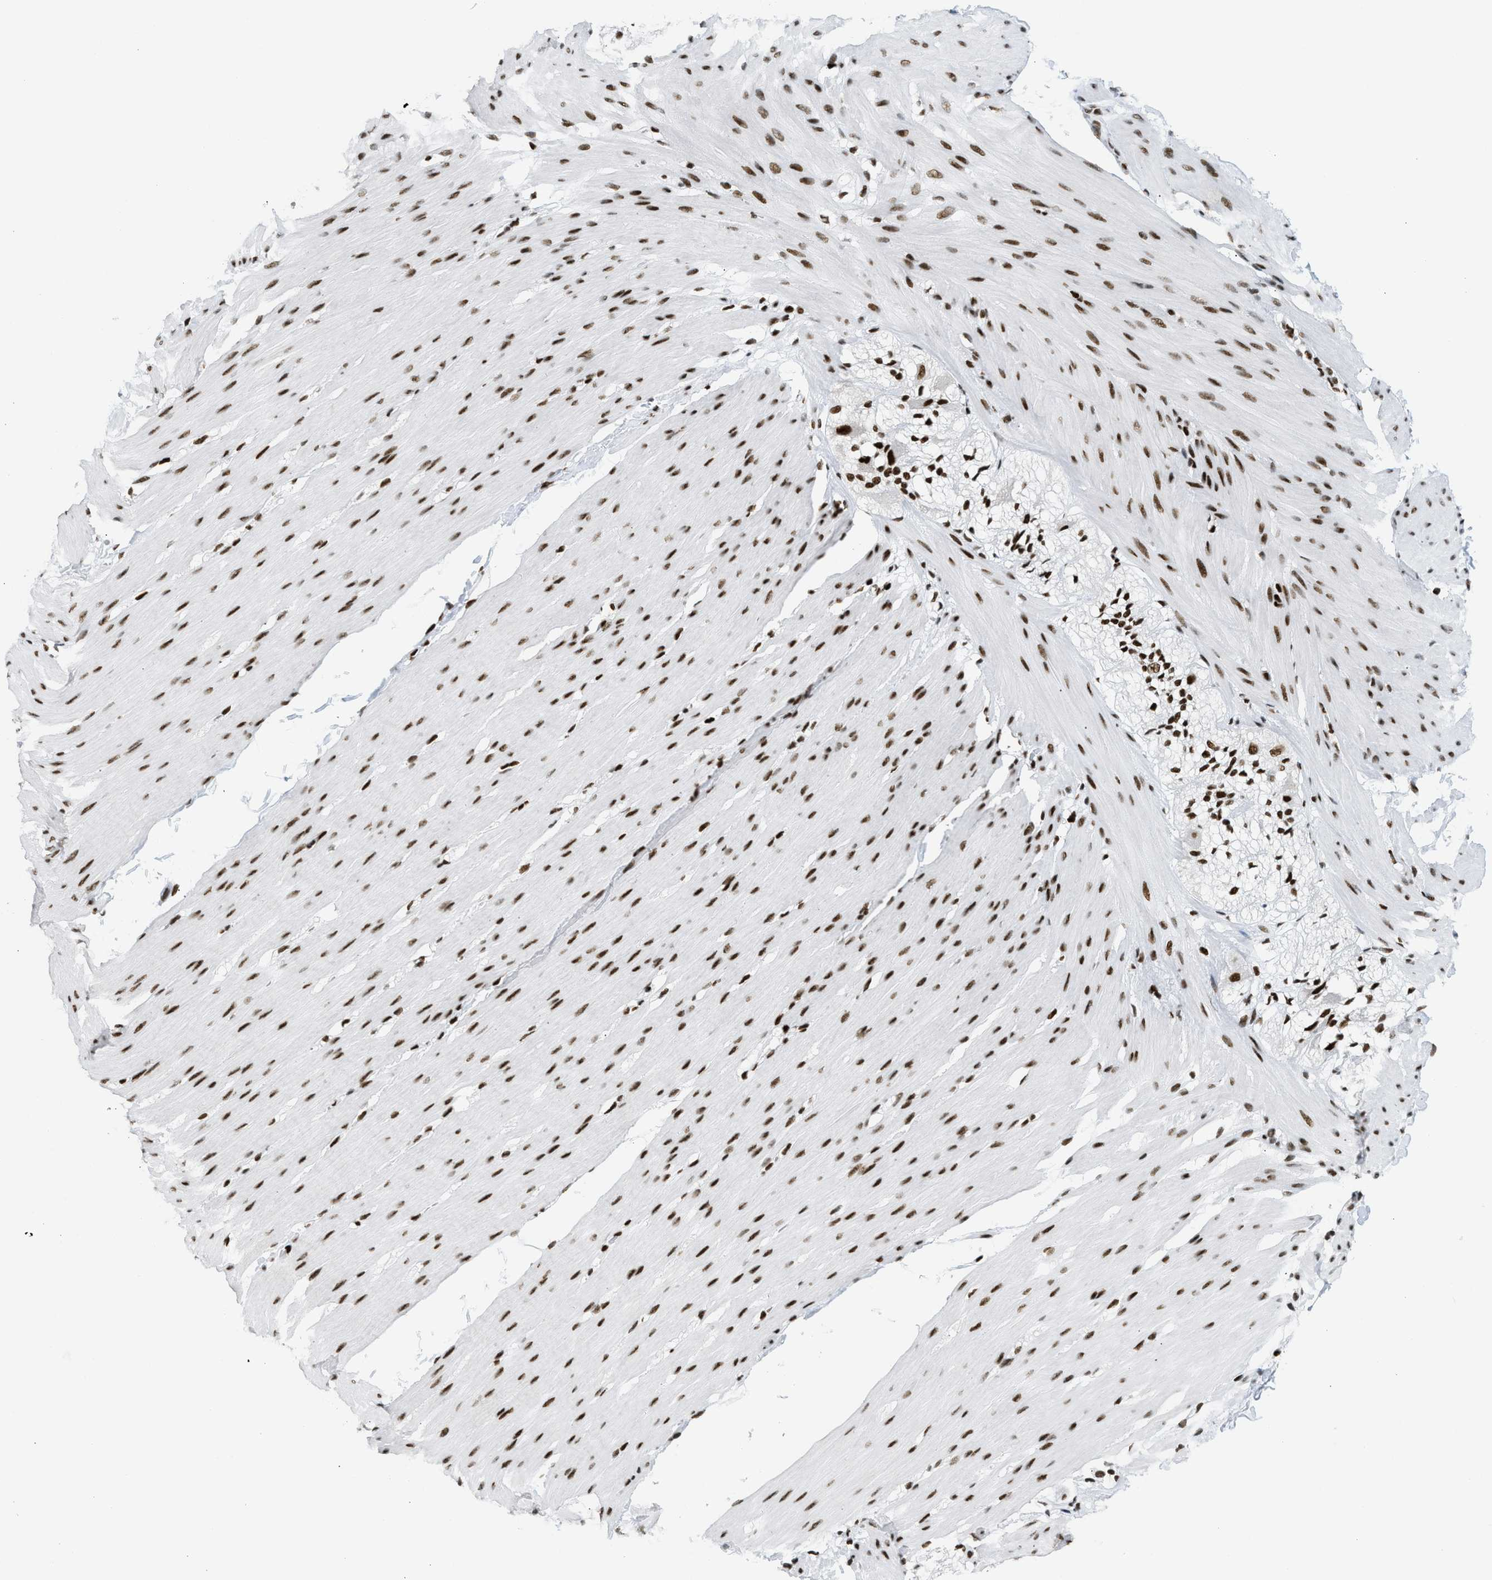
{"staining": {"intensity": "strong", "quantity": ">75%", "location": "nuclear"}, "tissue": "smooth muscle", "cell_type": "Smooth muscle cells", "image_type": "normal", "snomed": [{"axis": "morphology", "description": "Normal tissue, NOS"}, {"axis": "topography", "description": "Smooth muscle"}, {"axis": "topography", "description": "Colon"}], "caption": "High-magnification brightfield microscopy of normal smooth muscle stained with DAB (brown) and counterstained with hematoxylin (blue). smooth muscle cells exhibit strong nuclear positivity is seen in about>75% of cells. The staining was performed using DAB, with brown indicating positive protein expression. Nuclei are stained blue with hematoxylin.", "gene": "PIF1", "patient": {"sex": "male", "age": 67}}